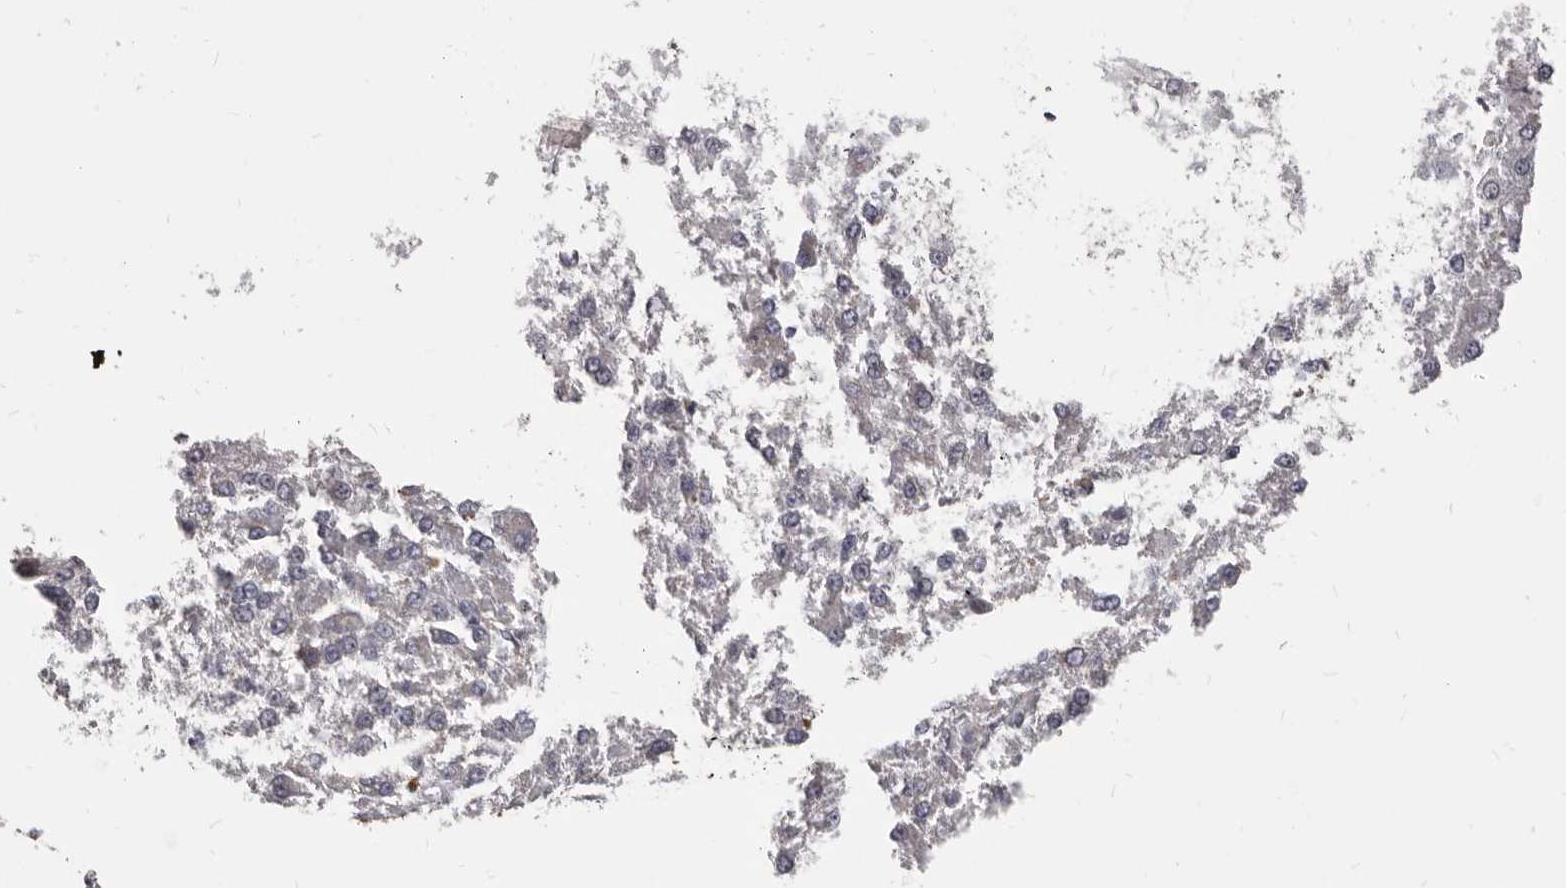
{"staining": {"intensity": "negative", "quantity": "none", "location": "none"}, "tissue": "liver cancer", "cell_type": "Tumor cells", "image_type": "cancer", "snomed": [{"axis": "morphology", "description": "Carcinoma, Hepatocellular, NOS"}, {"axis": "topography", "description": "Liver"}], "caption": "Immunohistochemistry of hepatocellular carcinoma (liver) exhibits no staining in tumor cells. (Stains: DAB (3,3'-diaminobenzidine) IHC with hematoxylin counter stain, Microscopy: brightfield microscopy at high magnification).", "gene": "PI4K2A", "patient": {"sex": "male", "age": 67}}